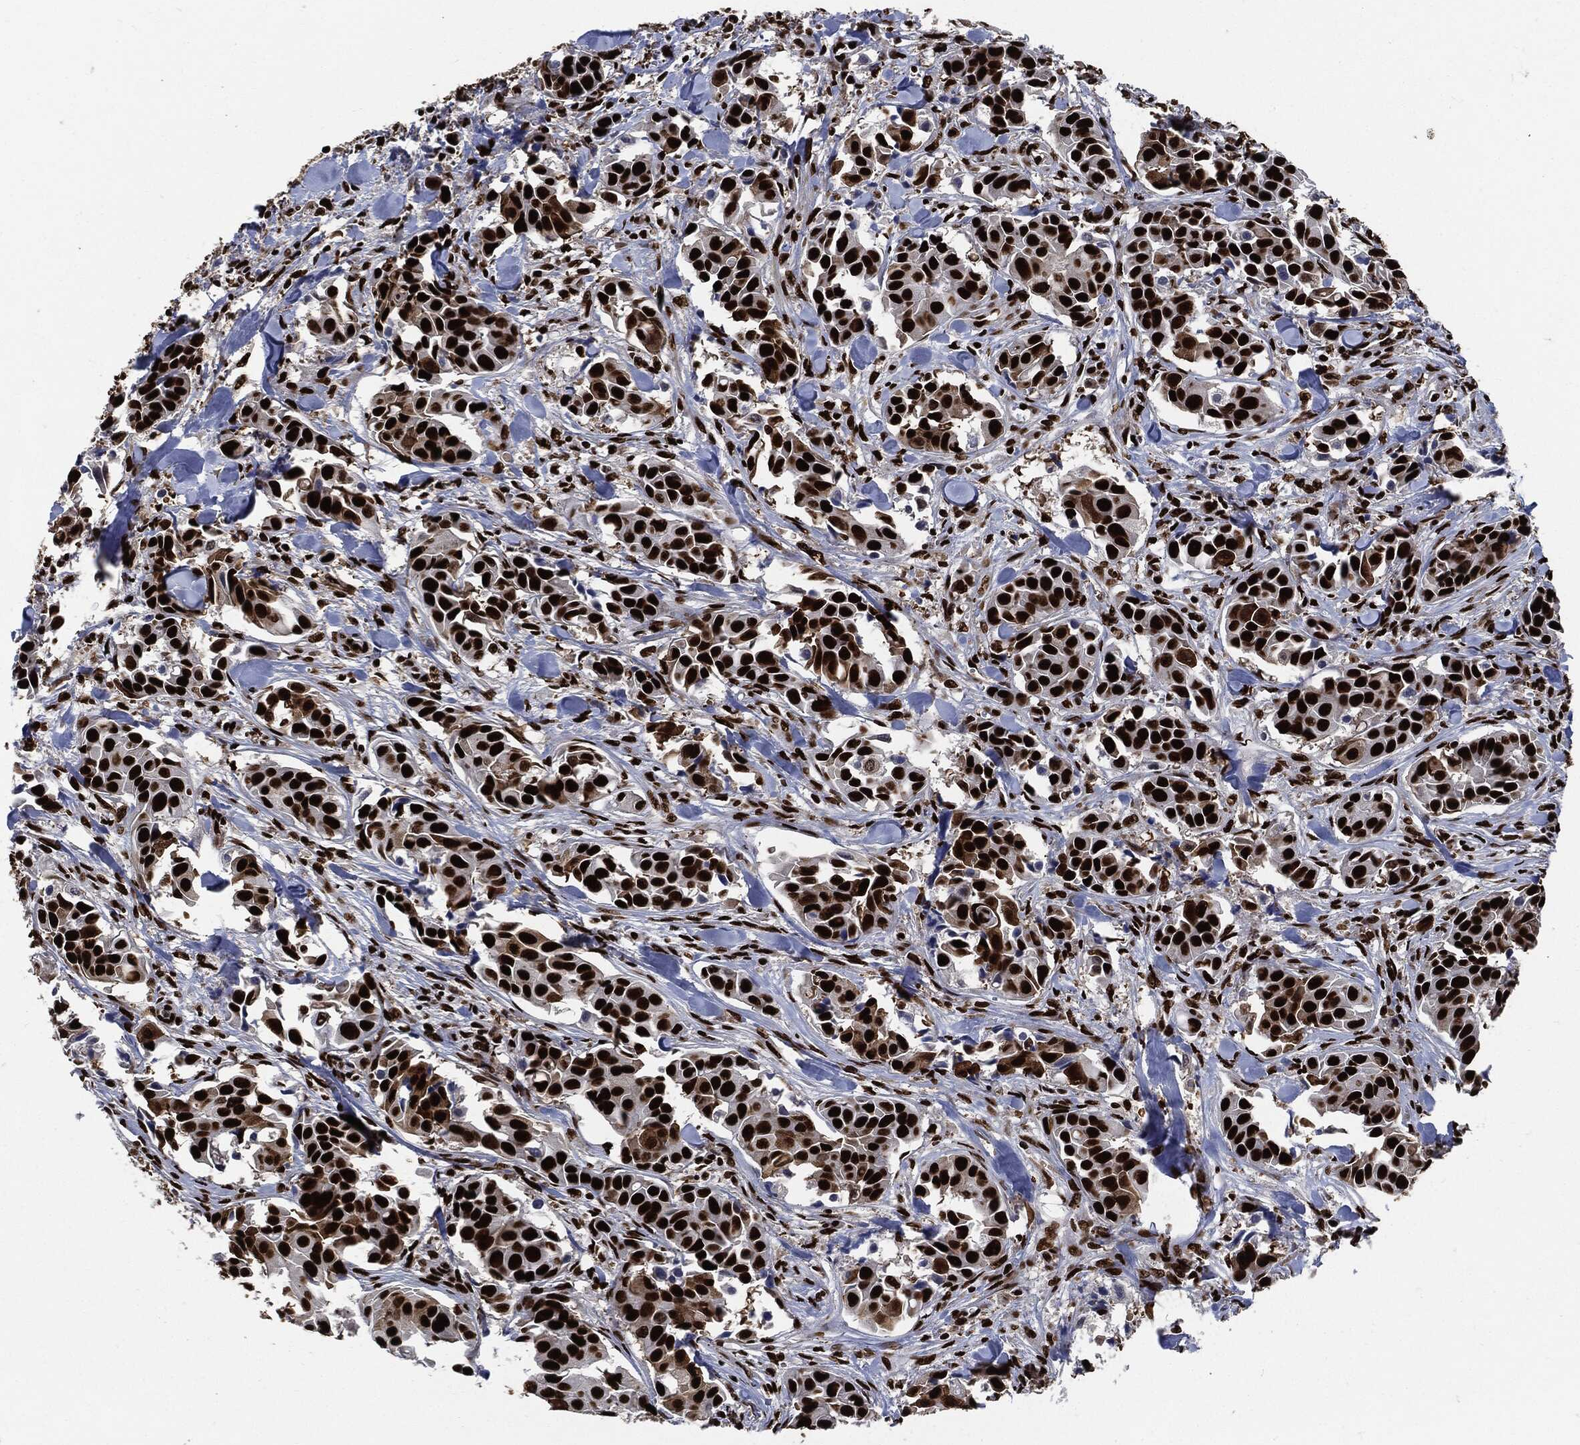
{"staining": {"intensity": "strong", "quantity": ">75%", "location": "nuclear"}, "tissue": "head and neck cancer", "cell_type": "Tumor cells", "image_type": "cancer", "snomed": [{"axis": "morphology", "description": "Adenocarcinoma, NOS"}, {"axis": "topography", "description": "Head-Neck"}], "caption": "Tumor cells show high levels of strong nuclear expression in about >75% of cells in head and neck cancer.", "gene": "RECQL", "patient": {"sex": "male", "age": 76}}